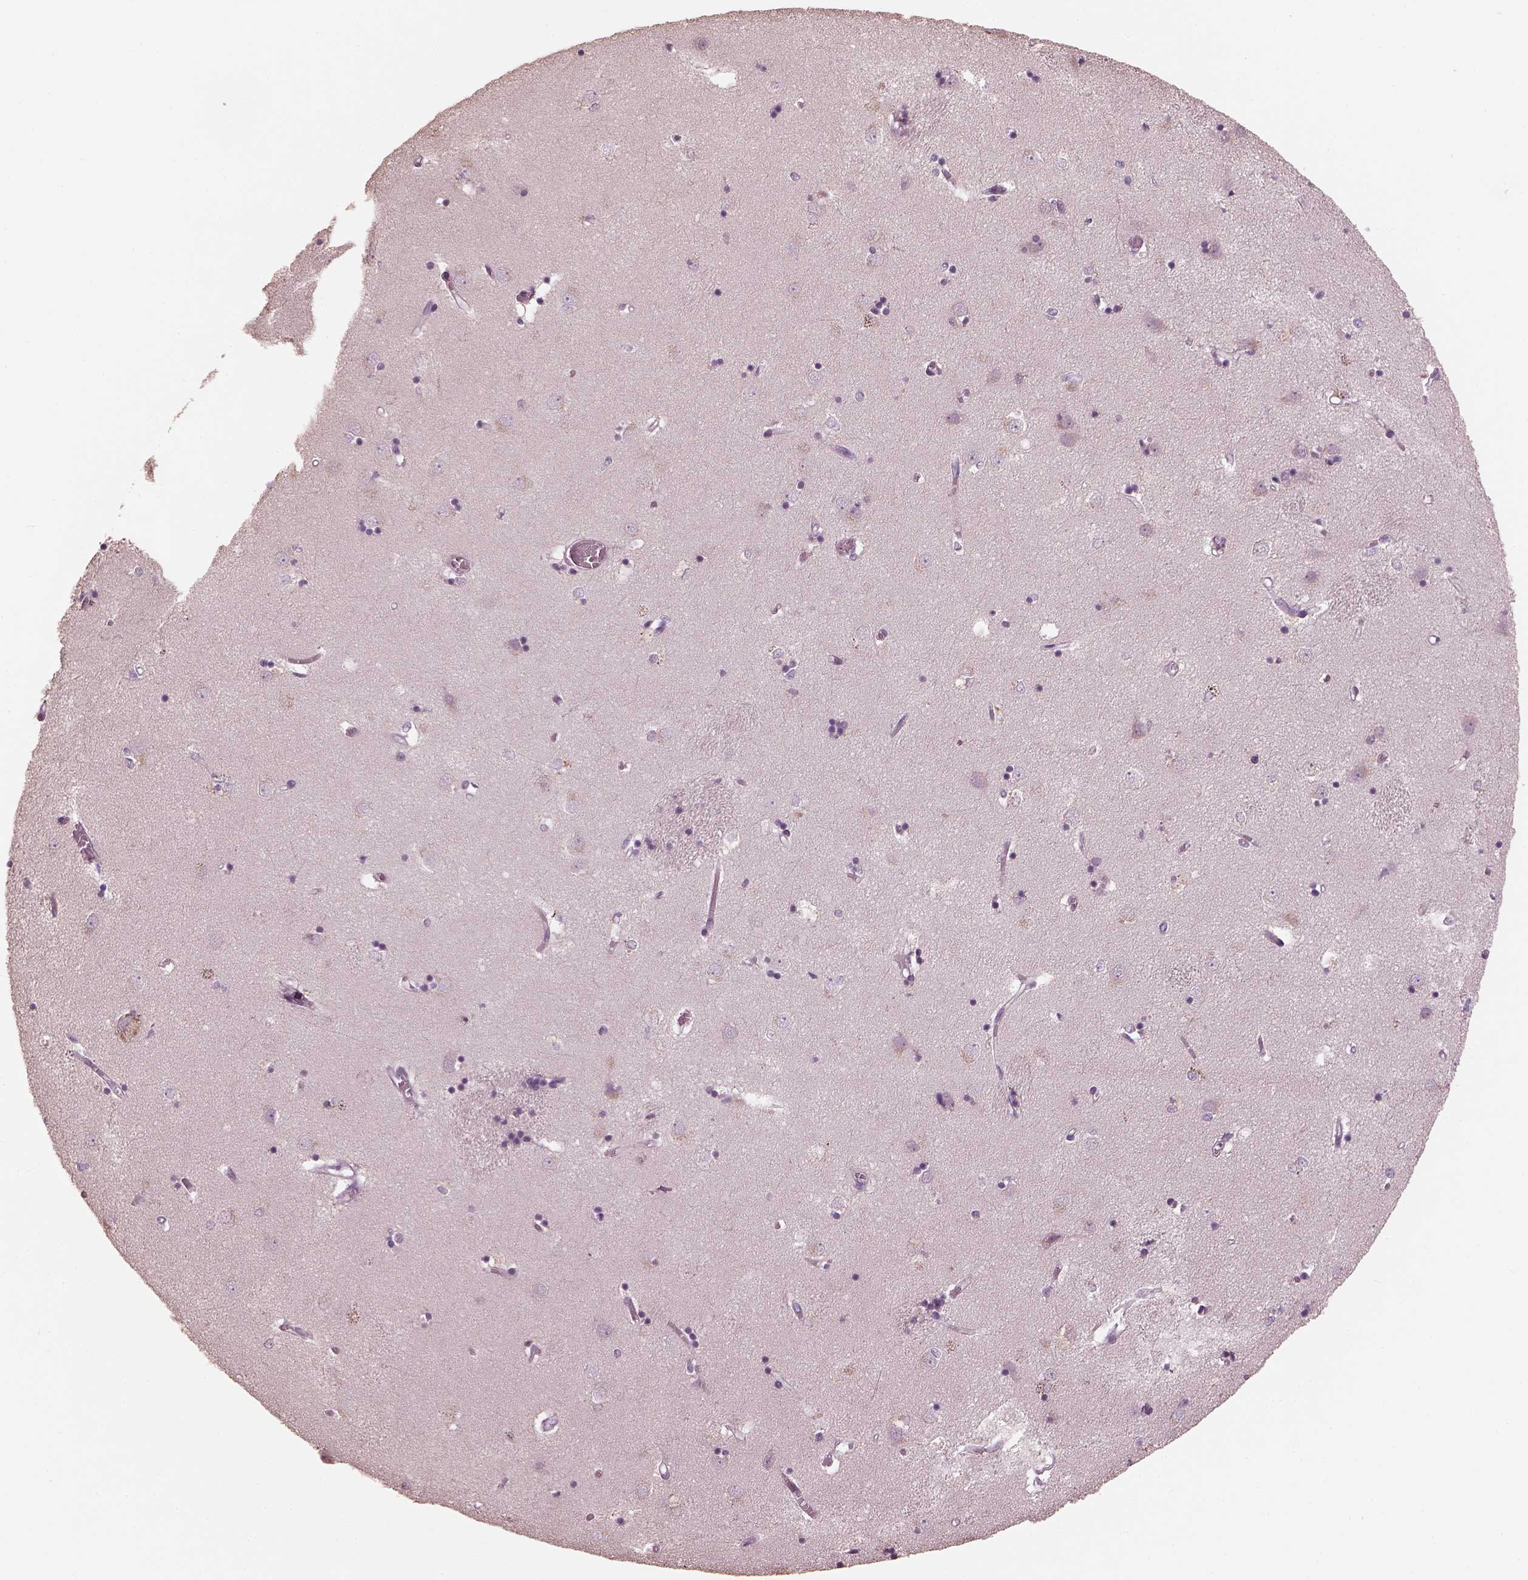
{"staining": {"intensity": "negative", "quantity": "none", "location": "none"}, "tissue": "caudate", "cell_type": "Glial cells", "image_type": "normal", "snomed": [{"axis": "morphology", "description": "Normal tissue, NOS"}, {"axis": "topography", "description": "Lateral ventricle wall"}], "caption": "IHC photomicrograph of normal caudate: human caudate stained with DAB (3,3'-diaminobenzidine) displays no significant protein expression in glial cells.", "gene": "OPTC", "patient": {"sex": "male", "age": 54}}